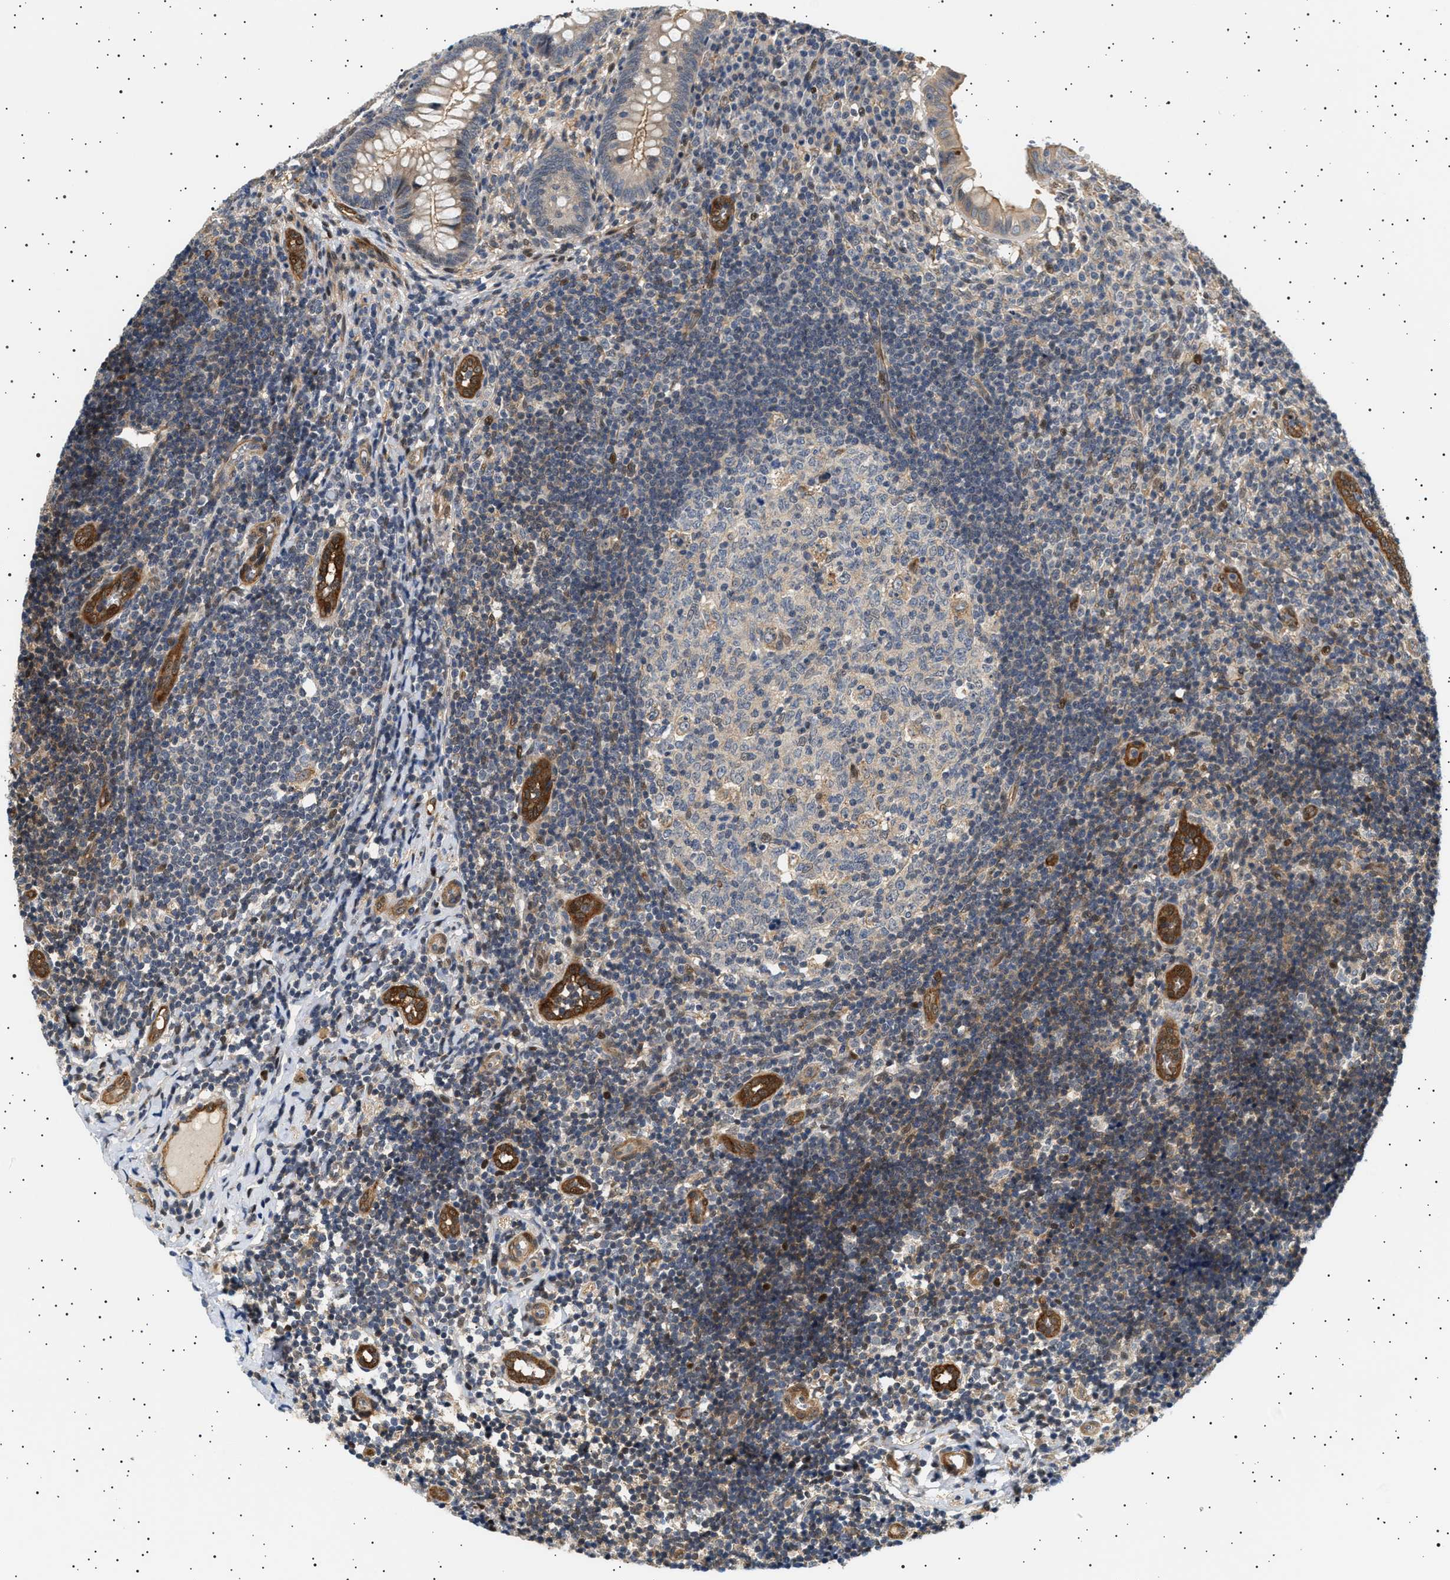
{"staining": {"intensity": "moderate", "quantity": "25%-75%", "location": "cytoplasmic/membranous,nuclear"}, "tissue": "appendix", "cell_type": "Glandular cells", "image_type": "normal", "snomed": [{"axis": "morphology", "description": "Normal tissue, NOS"}, {"axis": "topography", "description": "Appendix"}], "caption": "Appendix stained with a brown dye shows moderate cytoplasmic/membranous,nuclear positive expression in about 25%-75% of glandular cells.", "gene": "BAG3", "patient": {"sex": "male", "age": 8}}